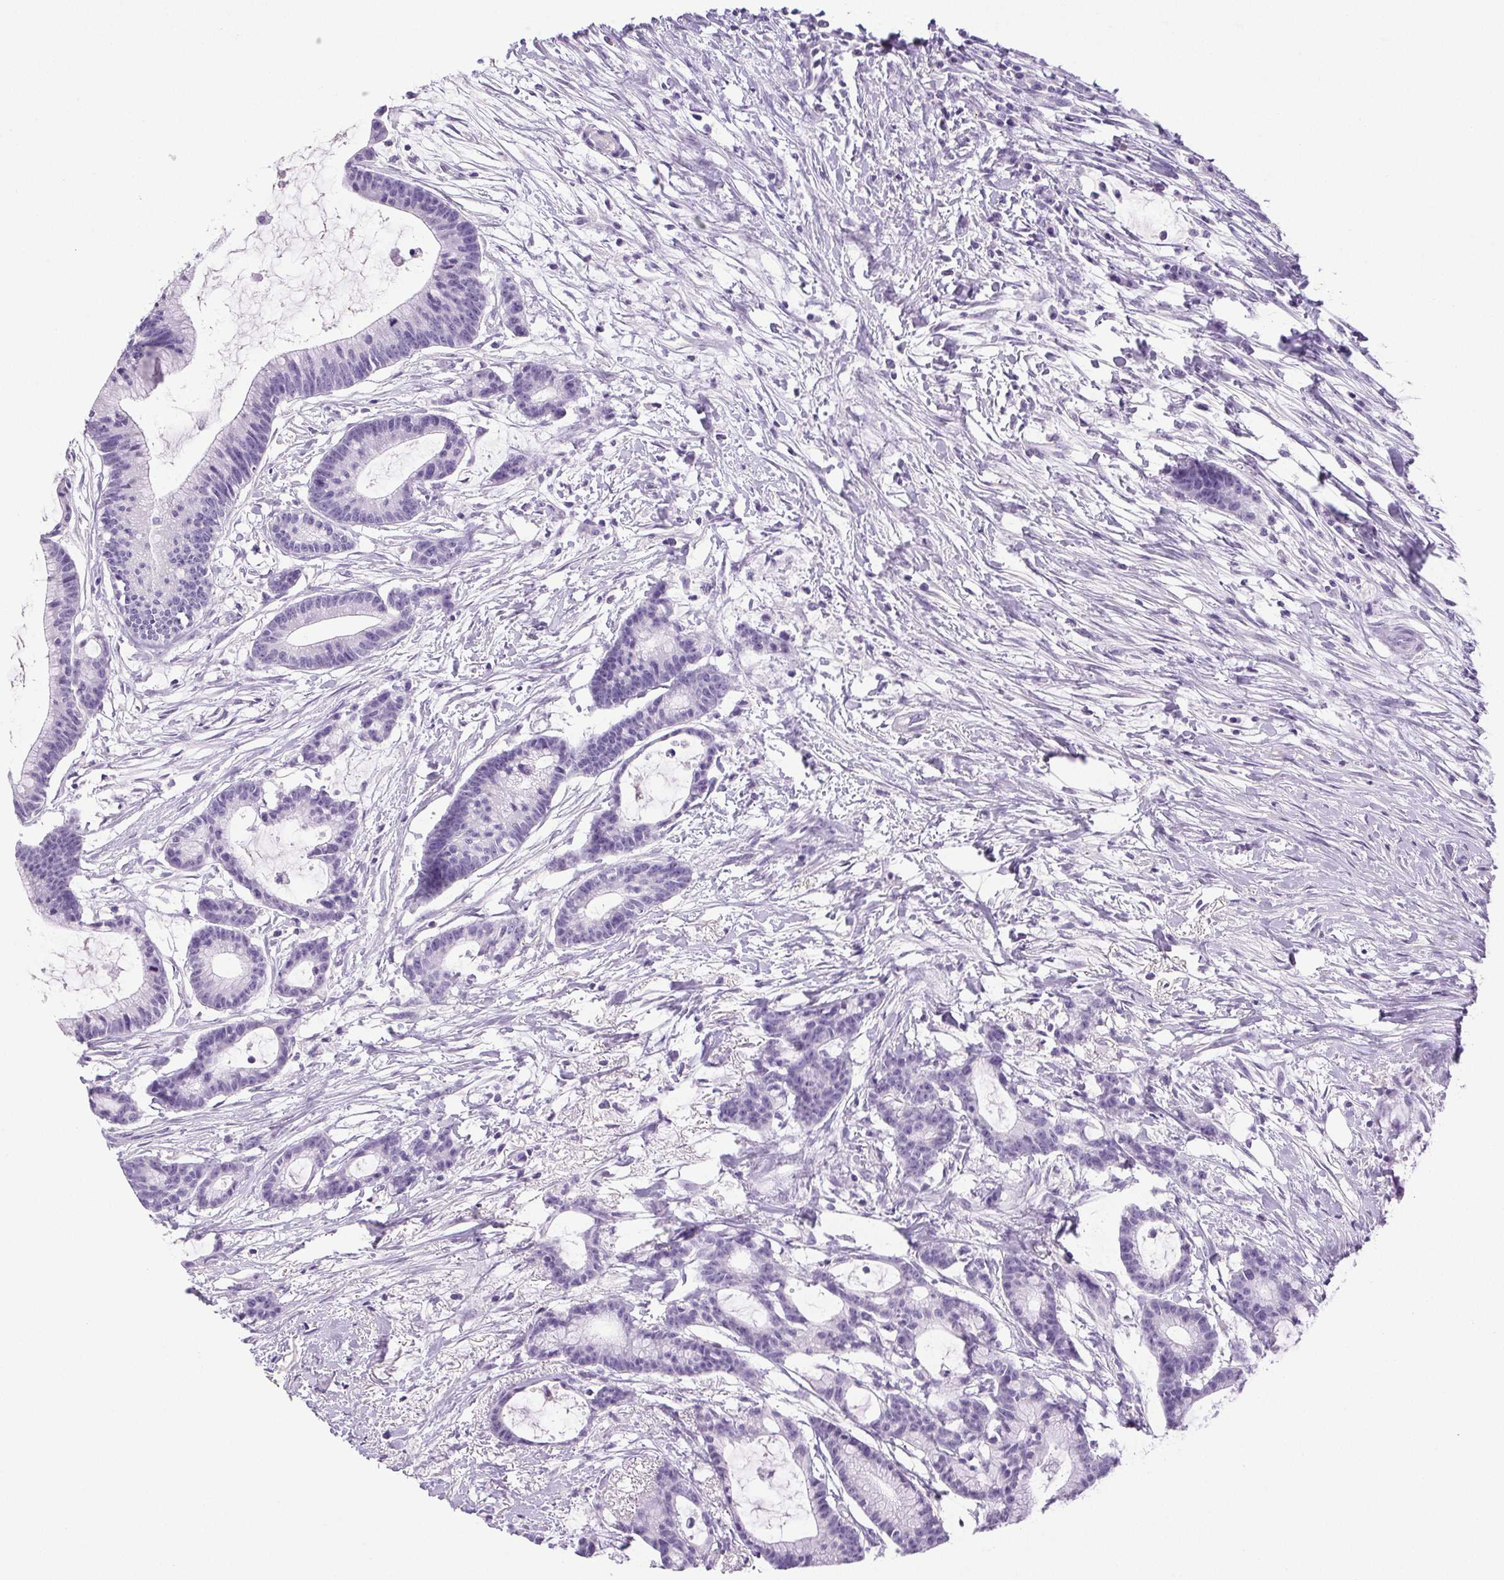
{"staining": {"intensity": "negative", "quantity": "none", "location": "none"}, "tissue": "colorectal cancer", "cell_type": "Tumor cells", "image_type": "cancer", "snomed": [{"axis": "morphology", "description": "Adenocarcinoma, NOS"}, {"axis": "topography", "description": "Colon"}], "caption": "Human colorectal cancer (adenocarcinoma) stained for a protein using immunohistochemistry (IHC) exhibits no staining in tumor cells.", "gene": "HLA-G", "patient": {"sex": "female", "age": 78}}